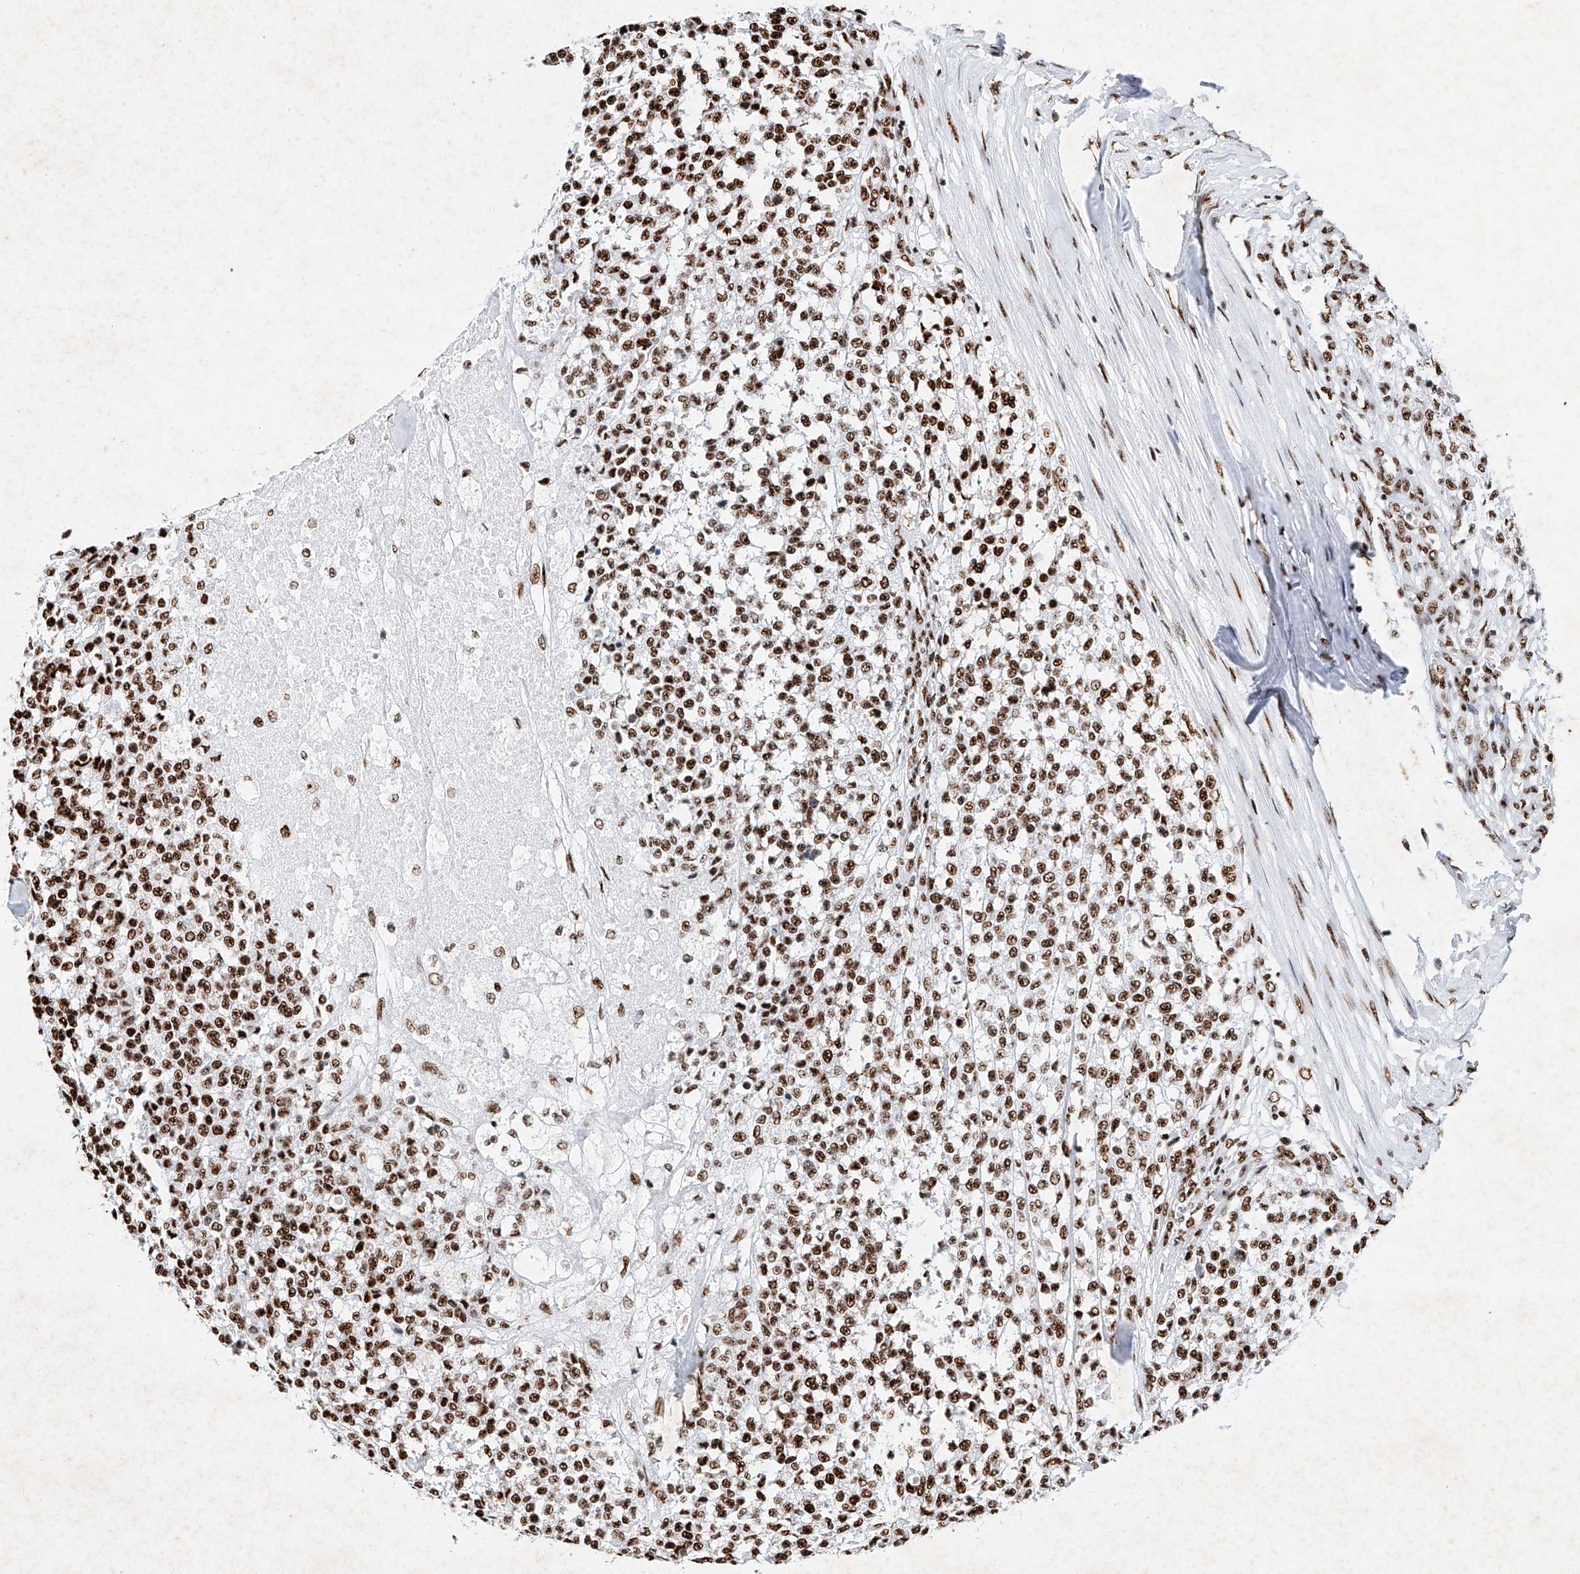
{"staining": {"intensity": "strong", "quantity": ">75%", "location": "nuclear"}, "tissue": "testis cancer", "cell_type": "Tumor cells", "image_type": "cancer", "snomed": [{"axis": "morphology", "description": "Seminoma, NOS"}, {"axis": "topography", "description": "Testis"}], "caption": "This histopathology image reveals immunohistochemistry staining of seminoma (testis), with high strong nuclear staining in about >75% of tumor cells.", "gene": "SRSF6", "patient": {"sex": "male", "age": 59}}